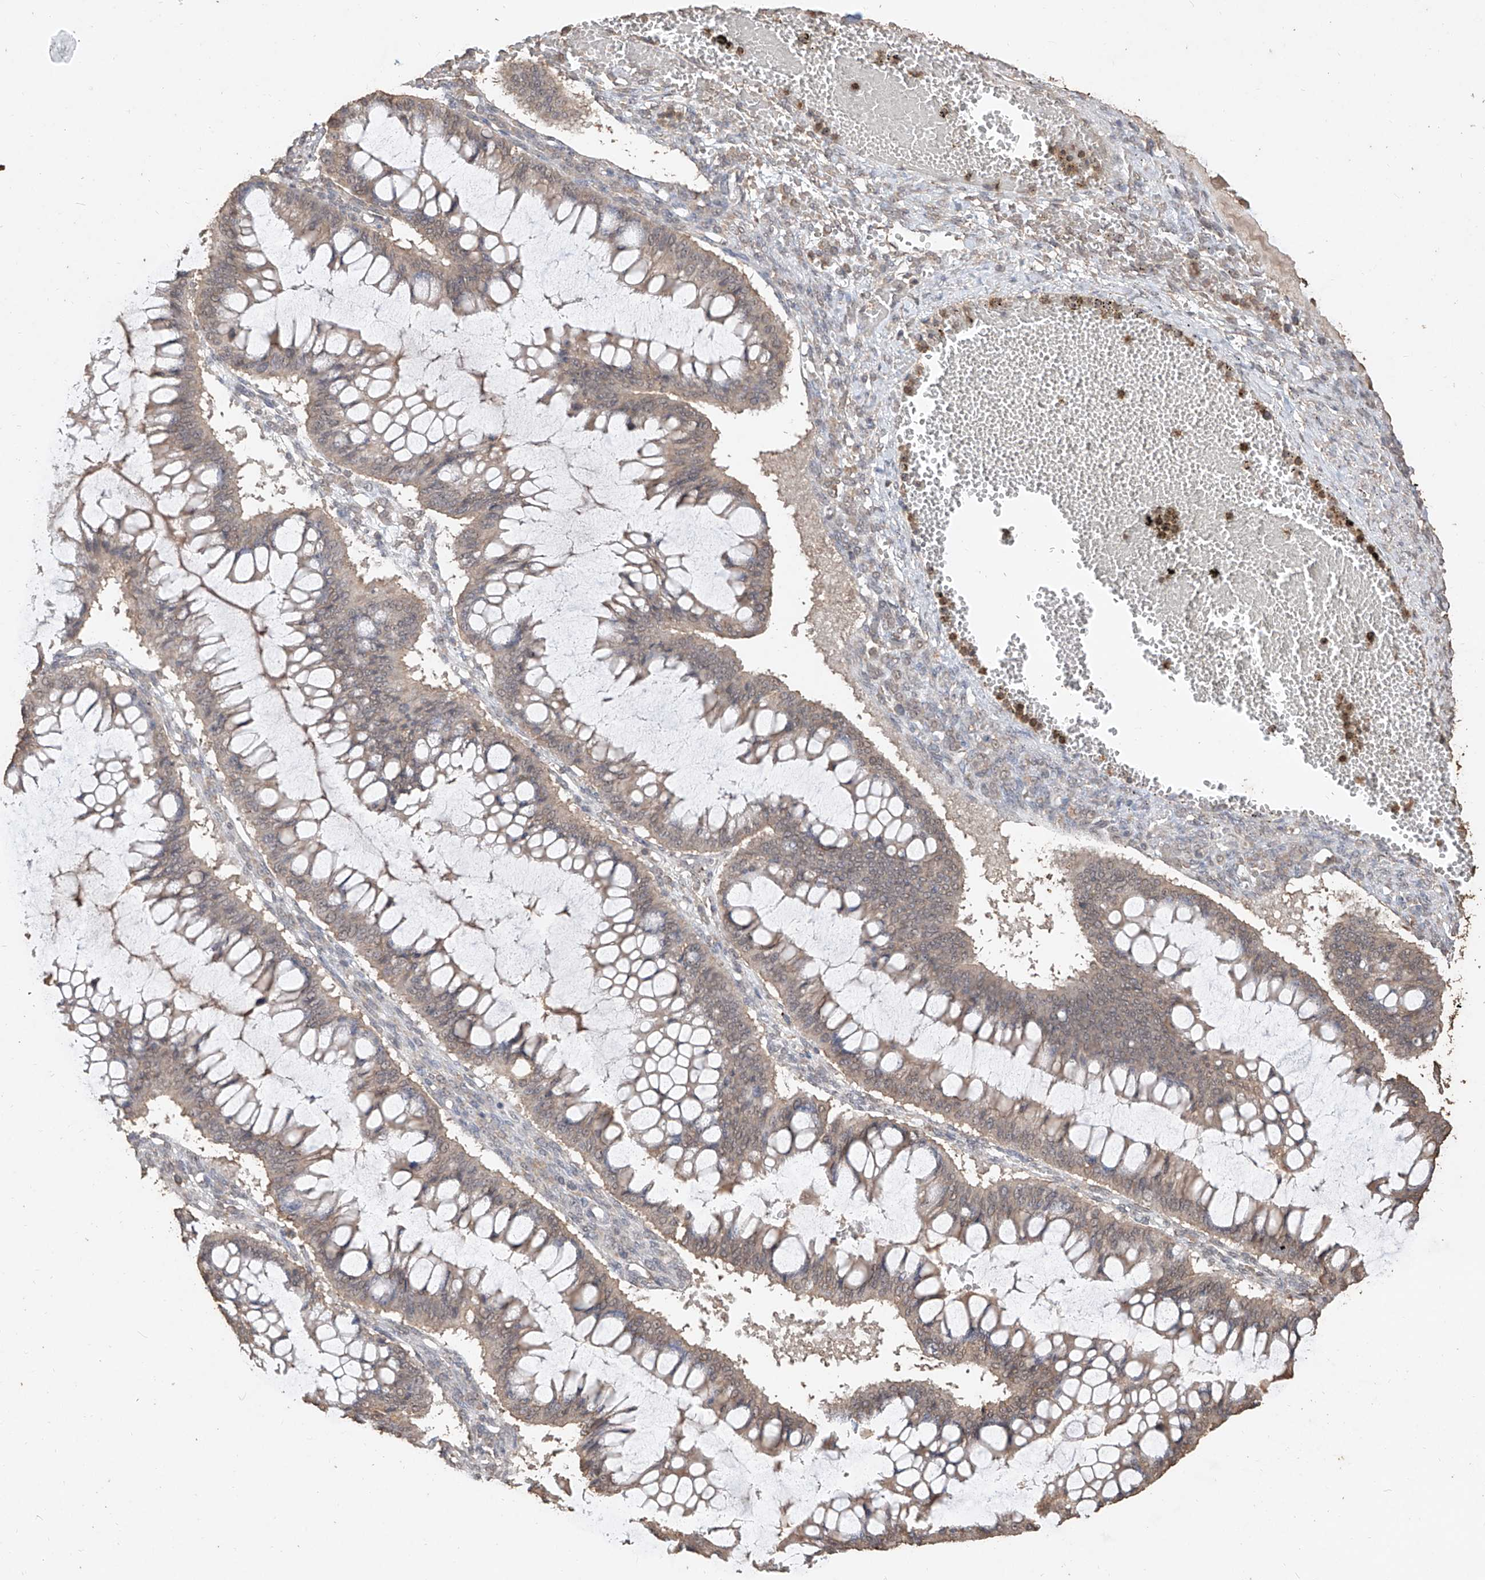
{"staining": {"intensity": "weak", "quantity": ">75%", "location": "cytoplasmic/membranous"}, "tissue": "ovarian cancer", "cell_type": "Tumor cells", "image_type": "cancer", "snomed": [{"axis": "morphology", "description": "Cystadenocarcinoma, mucinous, NOS"}, {"axis": "topography", "description": "Ovary"}], "caption": "Weak cytoplasmic/membranous staining is present in approximately >75% of tumor cells in ovarian cancer (mucinous cystadenocarcinoma).", "gene": "ELOVL1", "patient": {"sex": "female", "age": 73}}